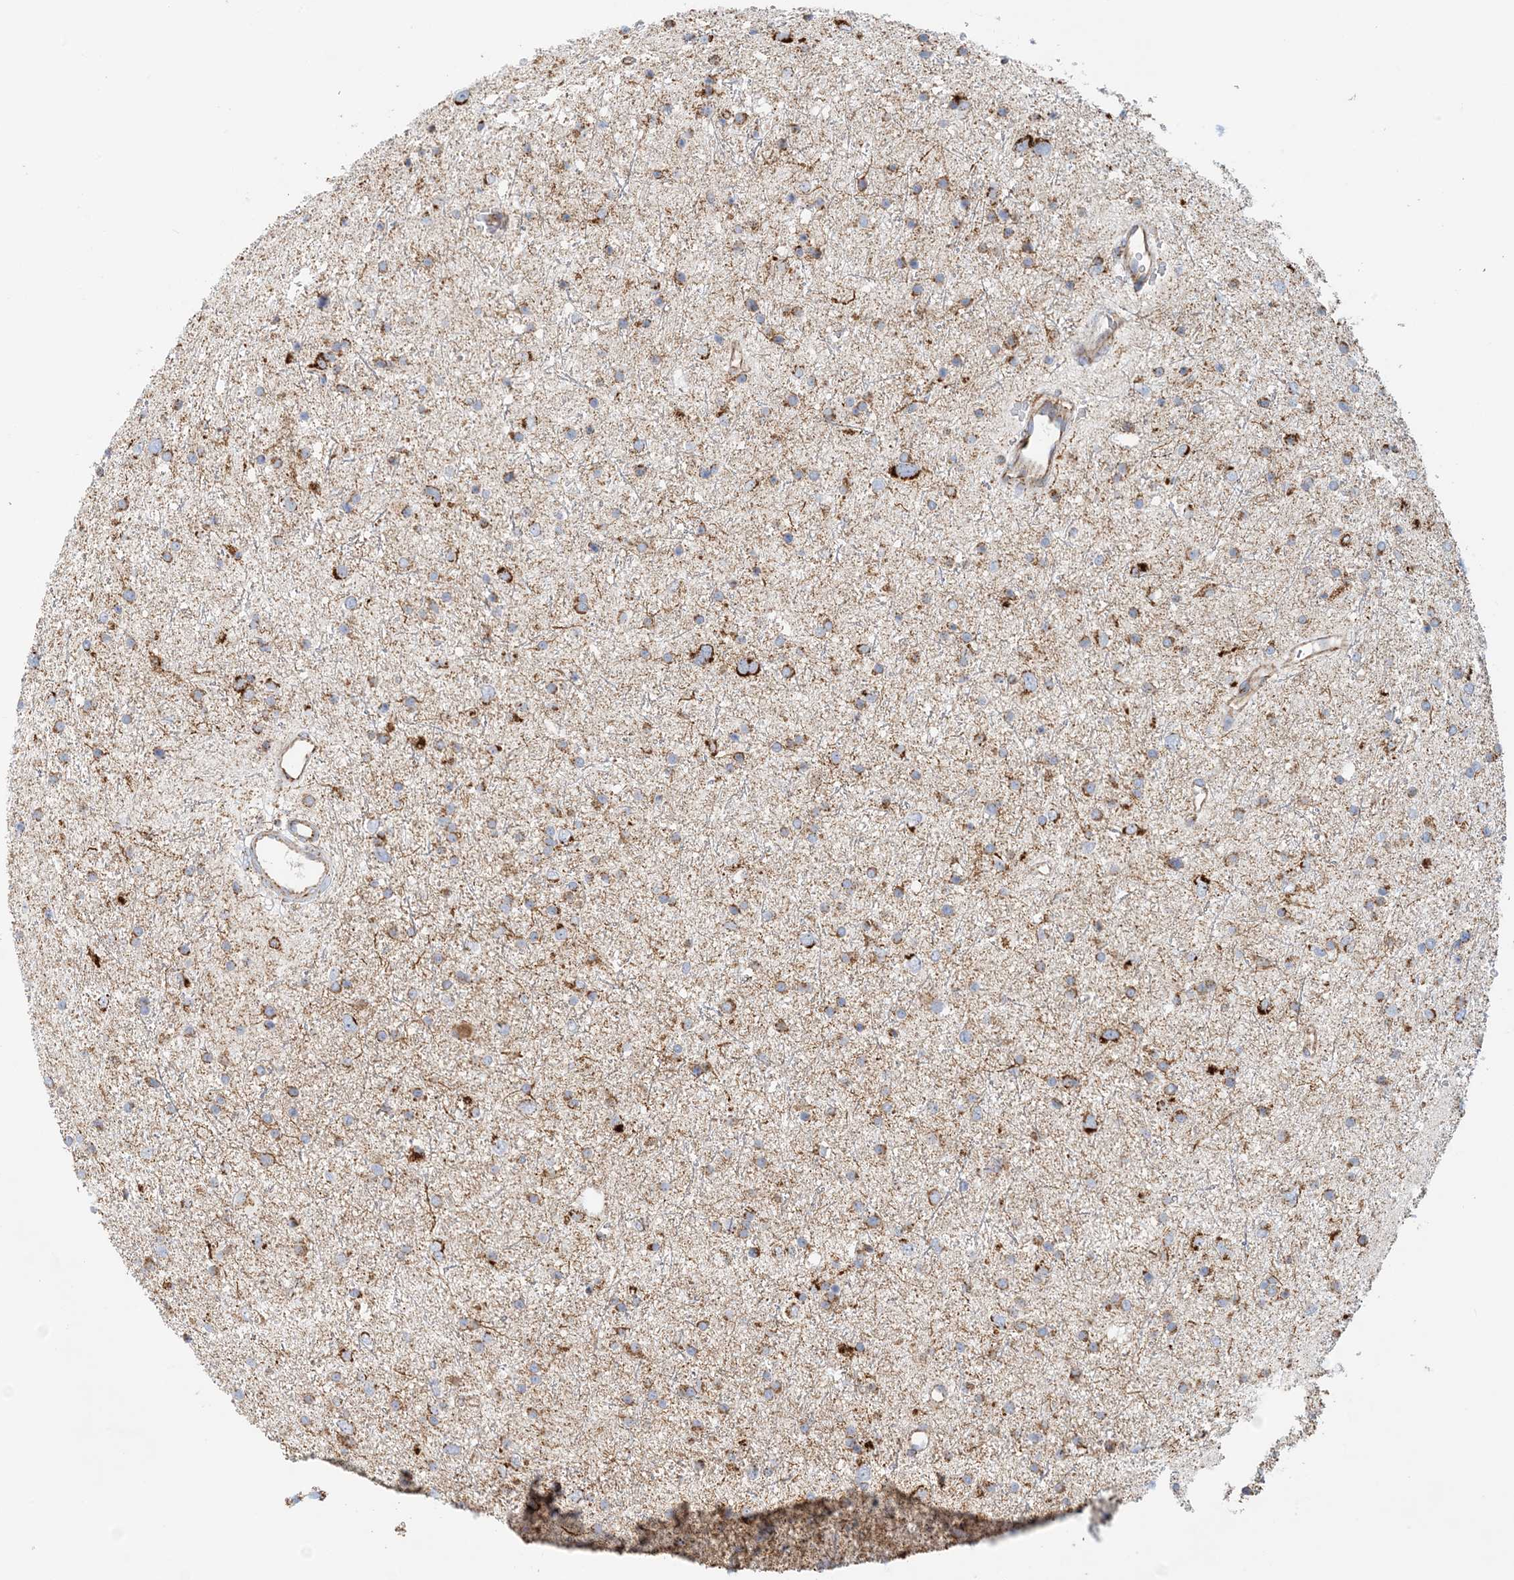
{"staining": {"intensity": "moderate", "quantity": ">75%", "location": "cytoplasmic/membranous"}, "tissue": "glioma", "cell_type": "Tumor cells", "image_type": "cancer", "snomed": [{"axis": "morphology", "description": "Glioma, malignant, Low grade"}, {"axis": "topography", "description": "Brain"}], "caption": "A photomicrograph of human glioma stained for a protein demonstrates moderate cytoplasmic/membranous brown staining in tumor cells.", "gene": "COA3", "patient": {"sex": "female", "age": 37}}